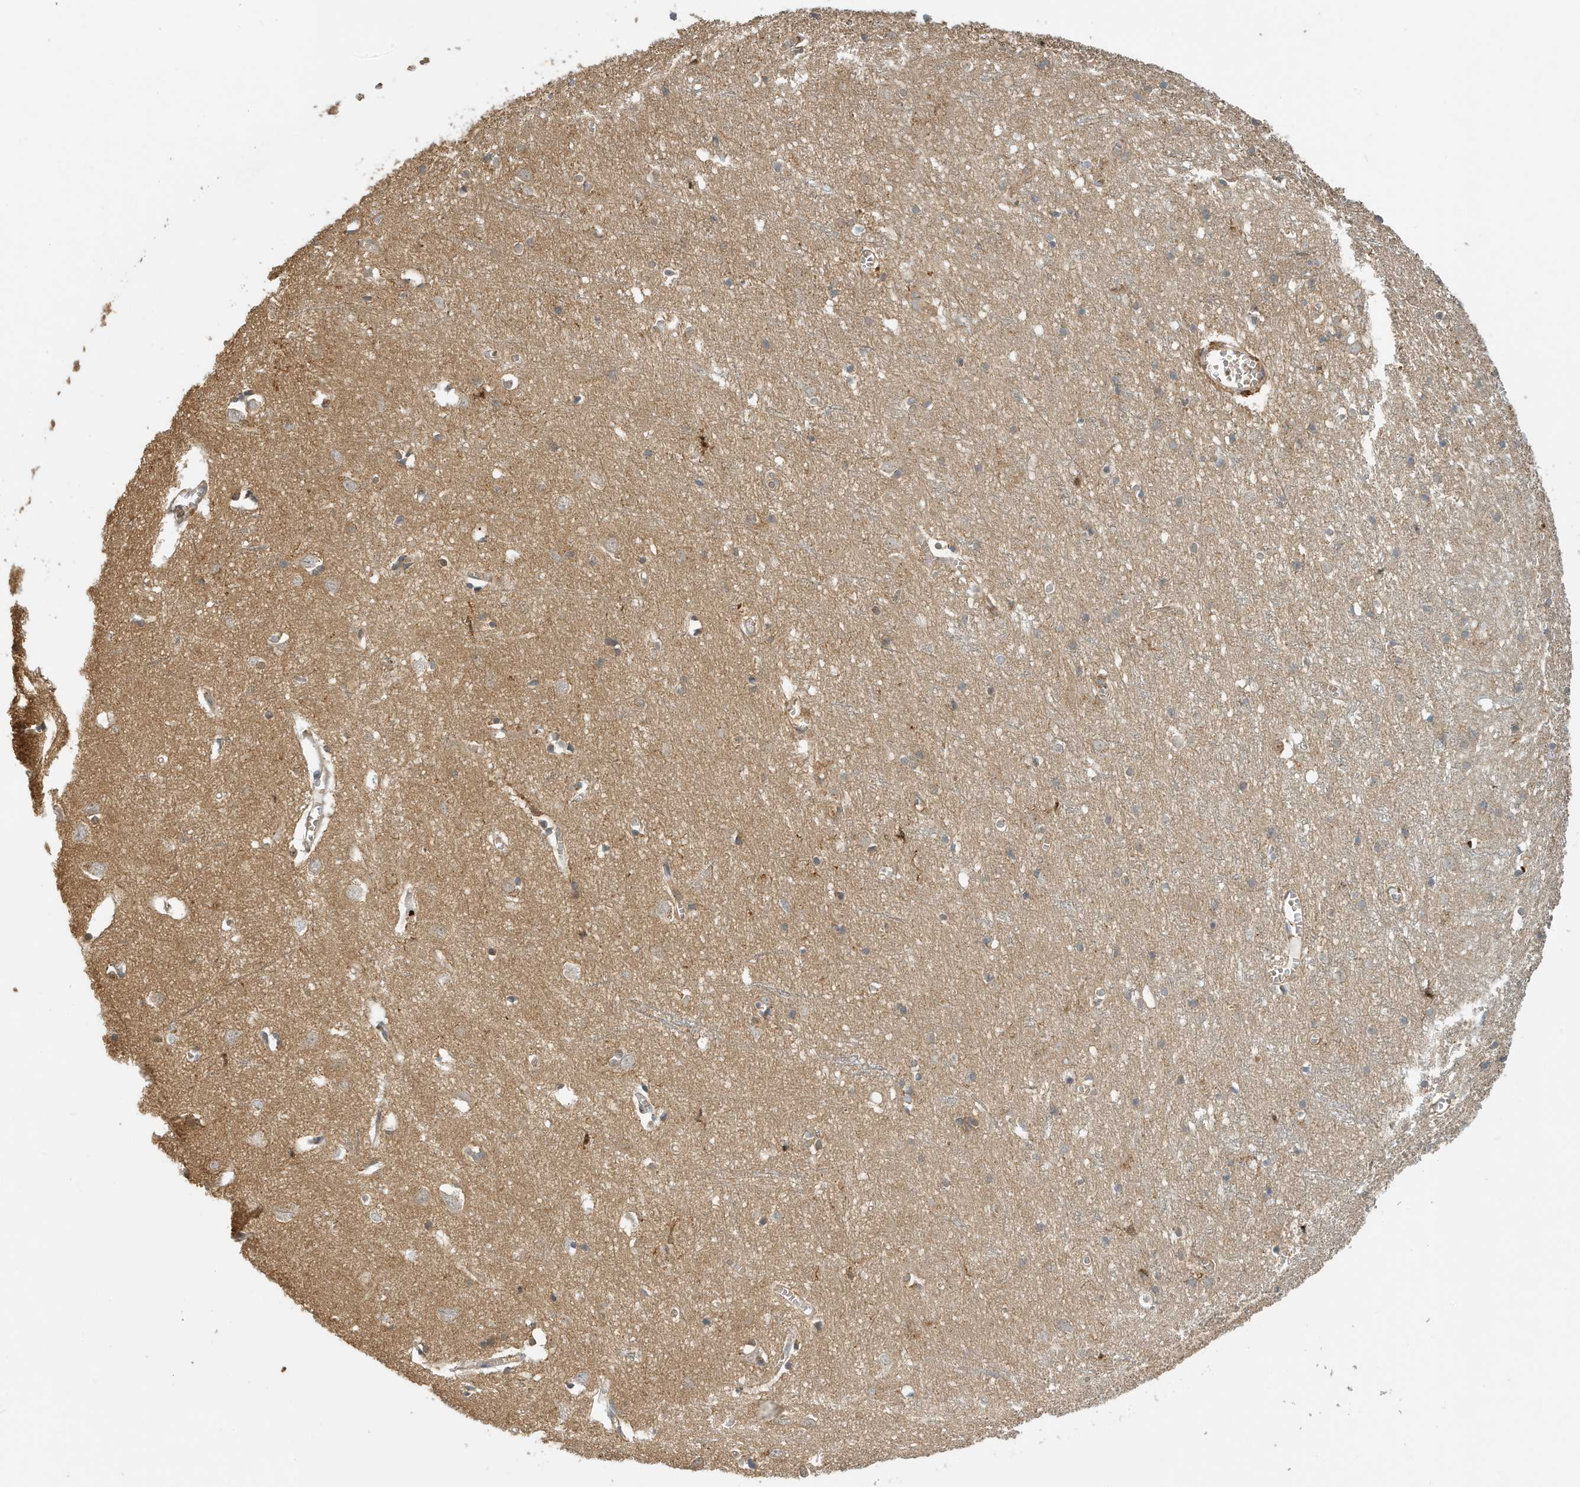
{"staining": {"intensity": "weak", "quantity": ">75%", "location": "cytoplasmic/membranous"}, "tissue": "cerebral cortex", "cell_type": "Endothelial cells", "image_type": "normal", "snomed": [{"axis": "morphology", "description": "Normal tissue, NOS"}, {"axis": "topography", "description": "Cerebral cortex"}], "caption": "About >75% of endothelial cells in benign human cerebral cortex show weak cytoplasmic/membranous protein expression as visualized by brown immunohistochemical staining.", "gene": "FYCO1", "patient": {"sex": "female", "age": 64}}